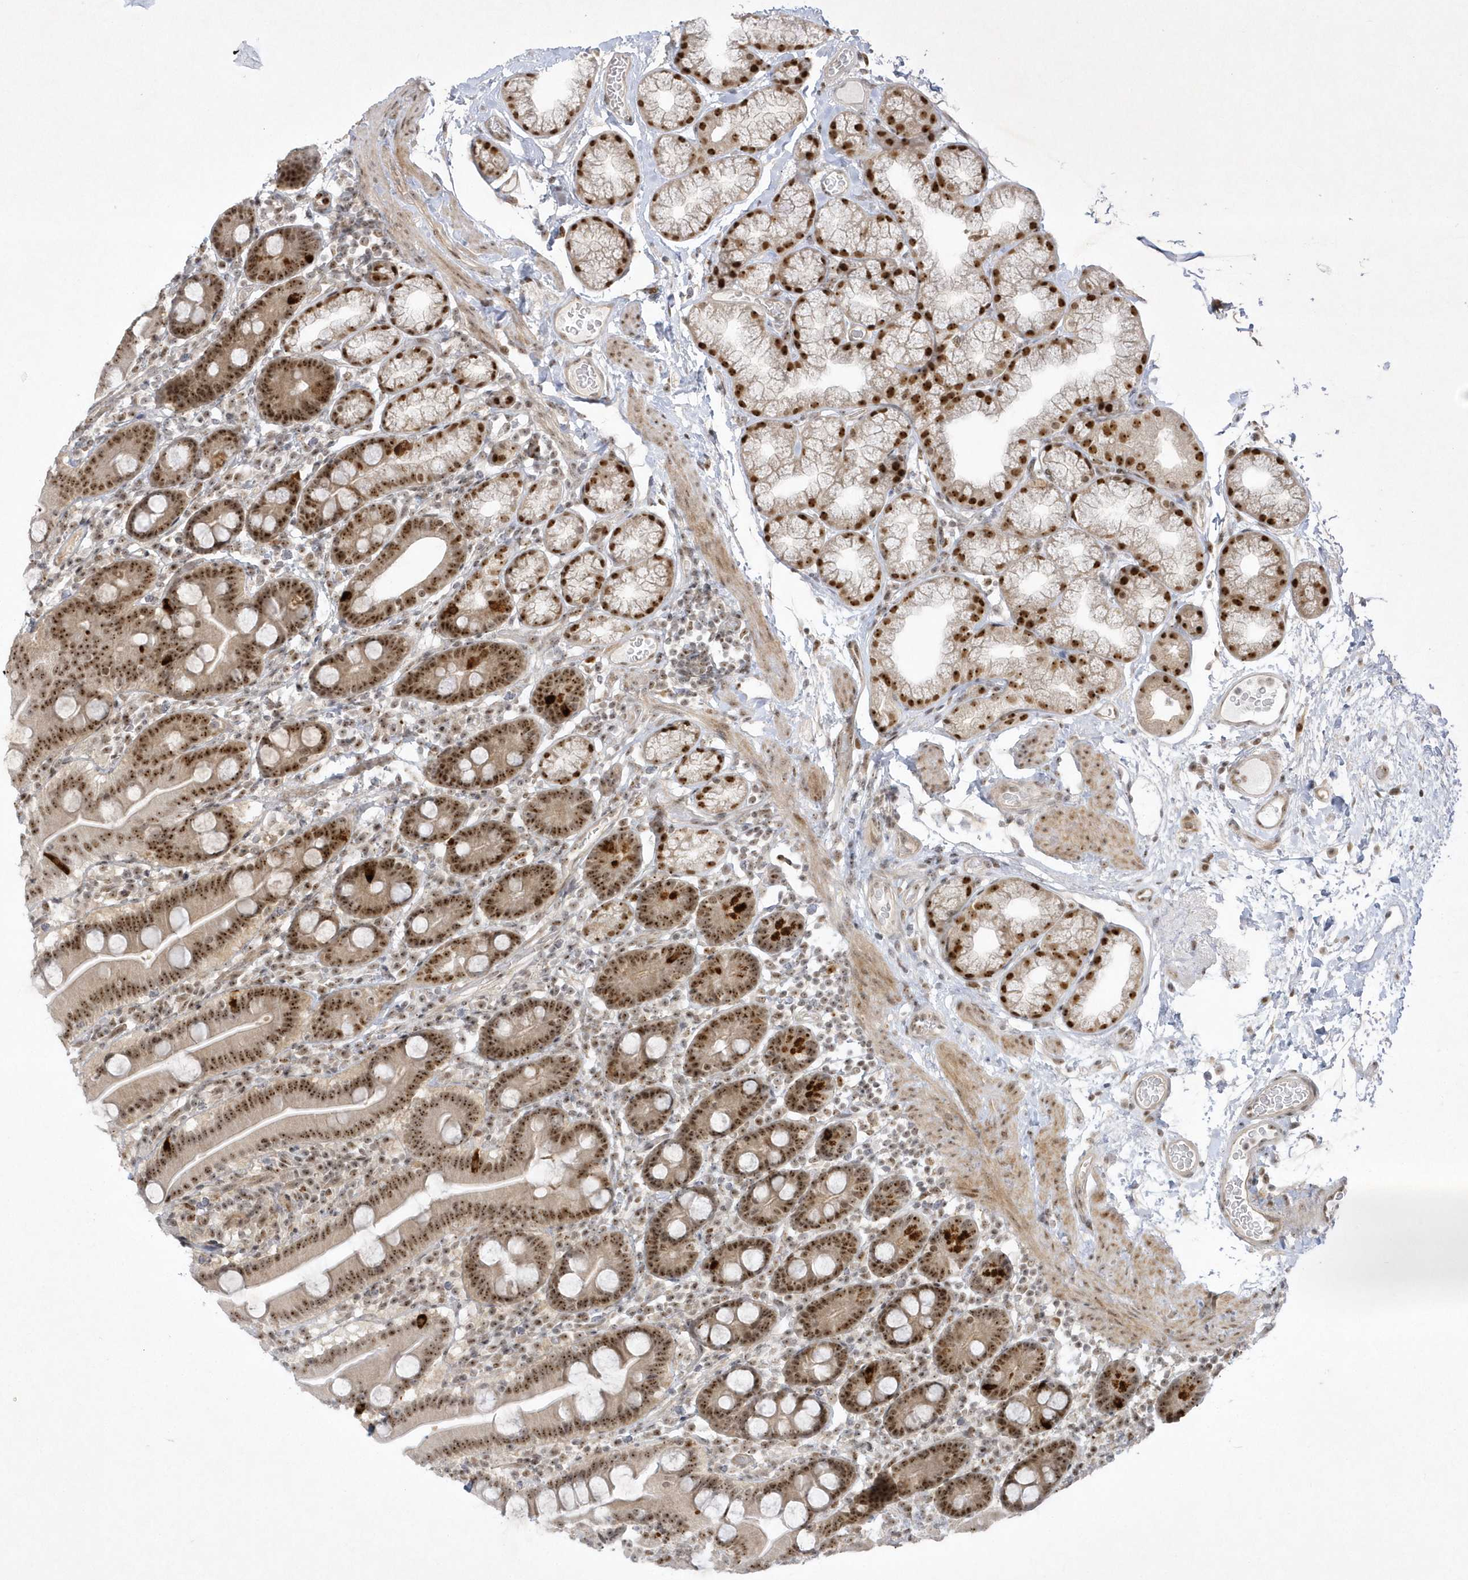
{"staining": {"intensity": "moderate", "quantity": ">75%", "location": "nuclear"}, "tissue": "duodenum", "cell_type": "Glandular cells", "image_type": "normal", "snomed": [{"axis": "morphology", "description": "Normal tissue, NOS"}, {"axis": "topography", "description": "Duodenum"}], "caption": "A brown stain highlights moderate nuclear positivity of a protein in glandular cells of unremarkable duodenum.", "gene": "NPM3", "patient": {"sex": "male", "age": 55}}